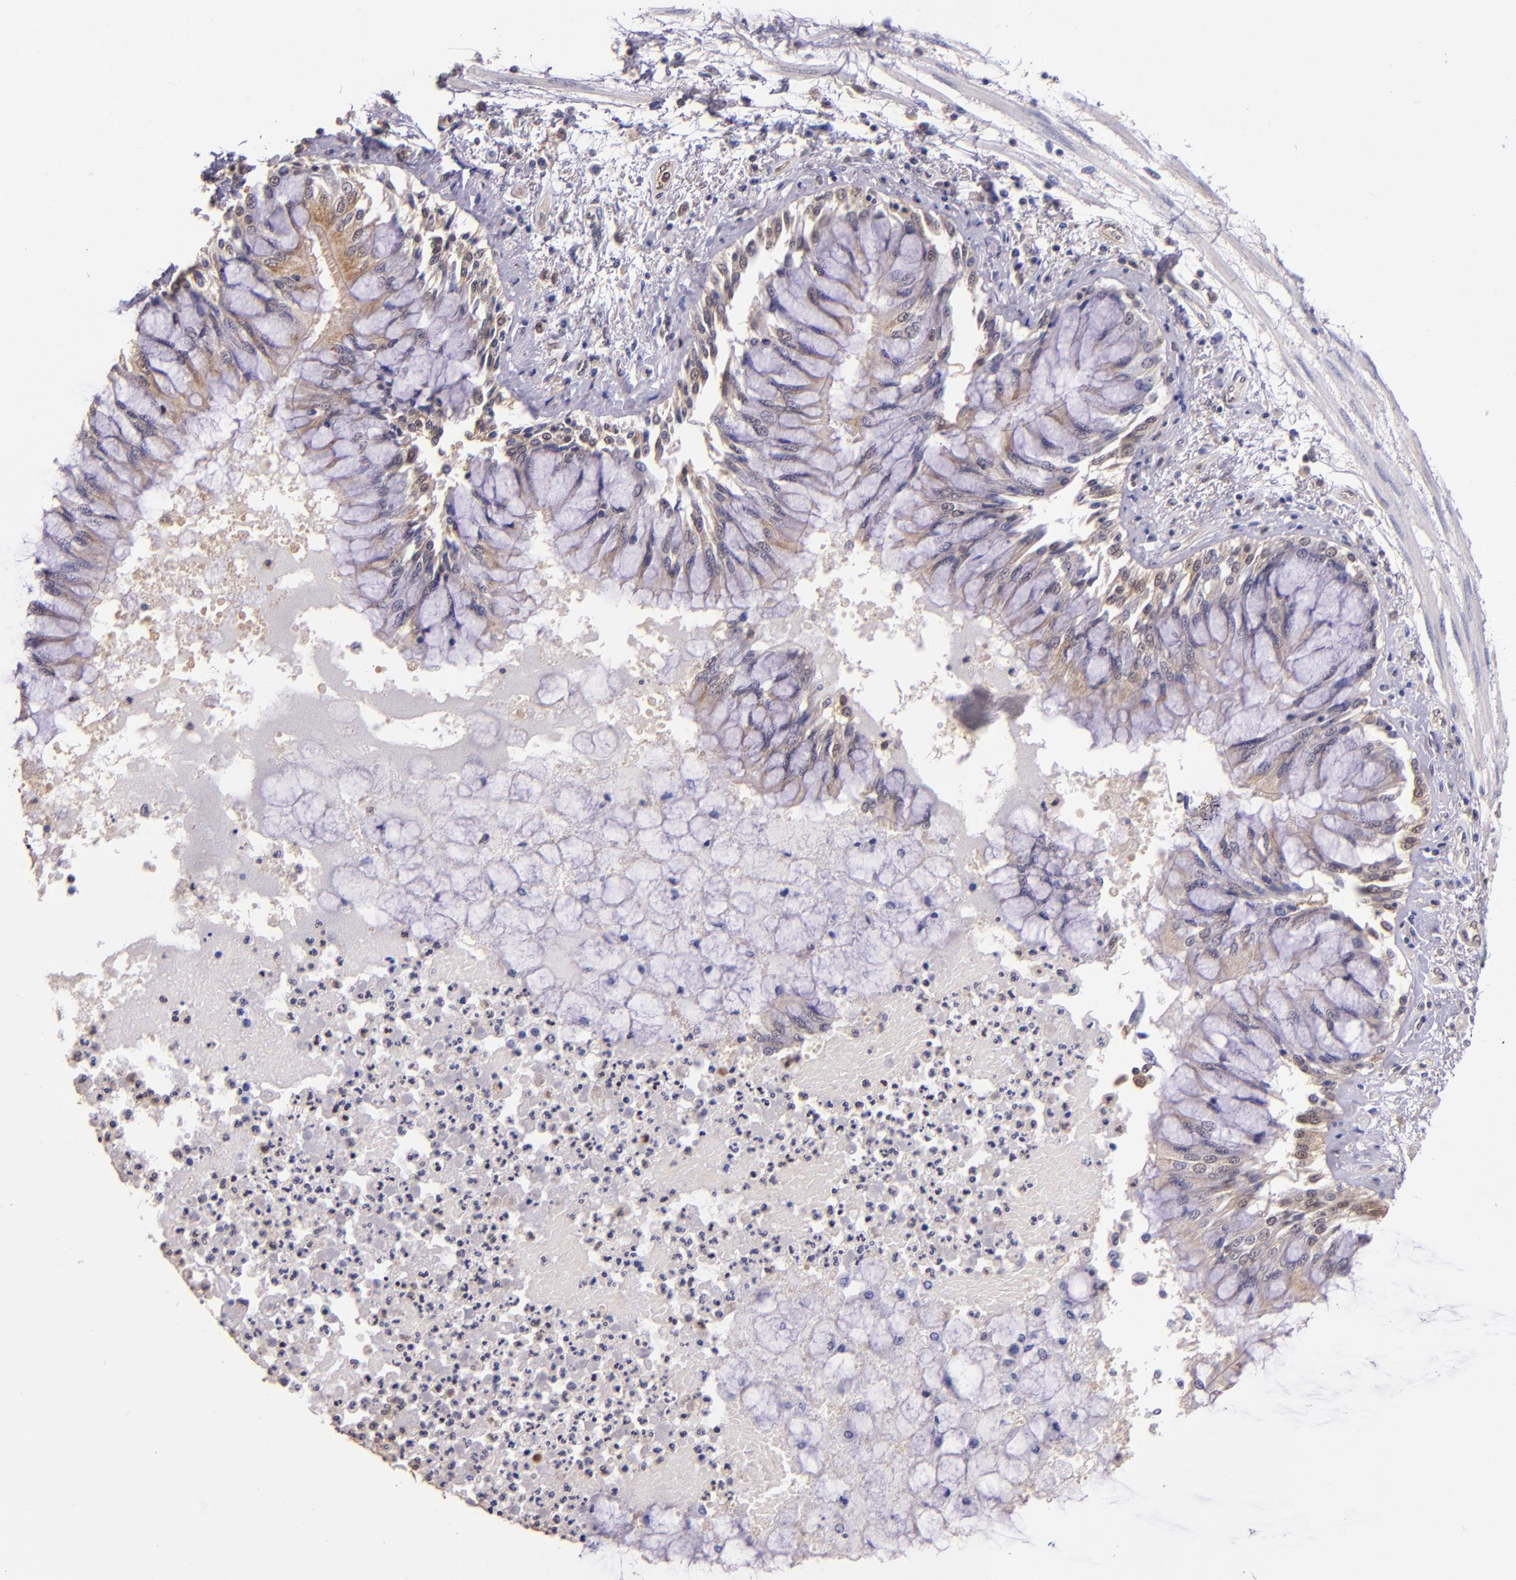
{"staining": {"intensity": "moderate", "quantity": ">75%", "location": "cytoplasmic/membranous,nuclear"}, "tissue": "bronchus", "cell_type": "Respiratory epithelial cells", "image_type": "normal", "snomed": [{"axis": "morphology", "description": "Normal tissue, NOS"}, {"axis": "topography", "description": "Cartilage tissue"}, {"axis": "topography", "description": "Bronchus"}, {"axis": "topography", "description": "Lung"}], "caption": "DAB (3,3'-diaminobenzidine) immunohistochemical staining of unremarkable human bronchus shows moderate cytoplasmic/membranous,nuclear protein staining in about >75% of respiratory epithelial cells. Immunohistochemistry stains the protein of interest in brown and the nuclei are stained blue.", "gene": "STAT6", "patient": {"sex": "female", "age": 49}}